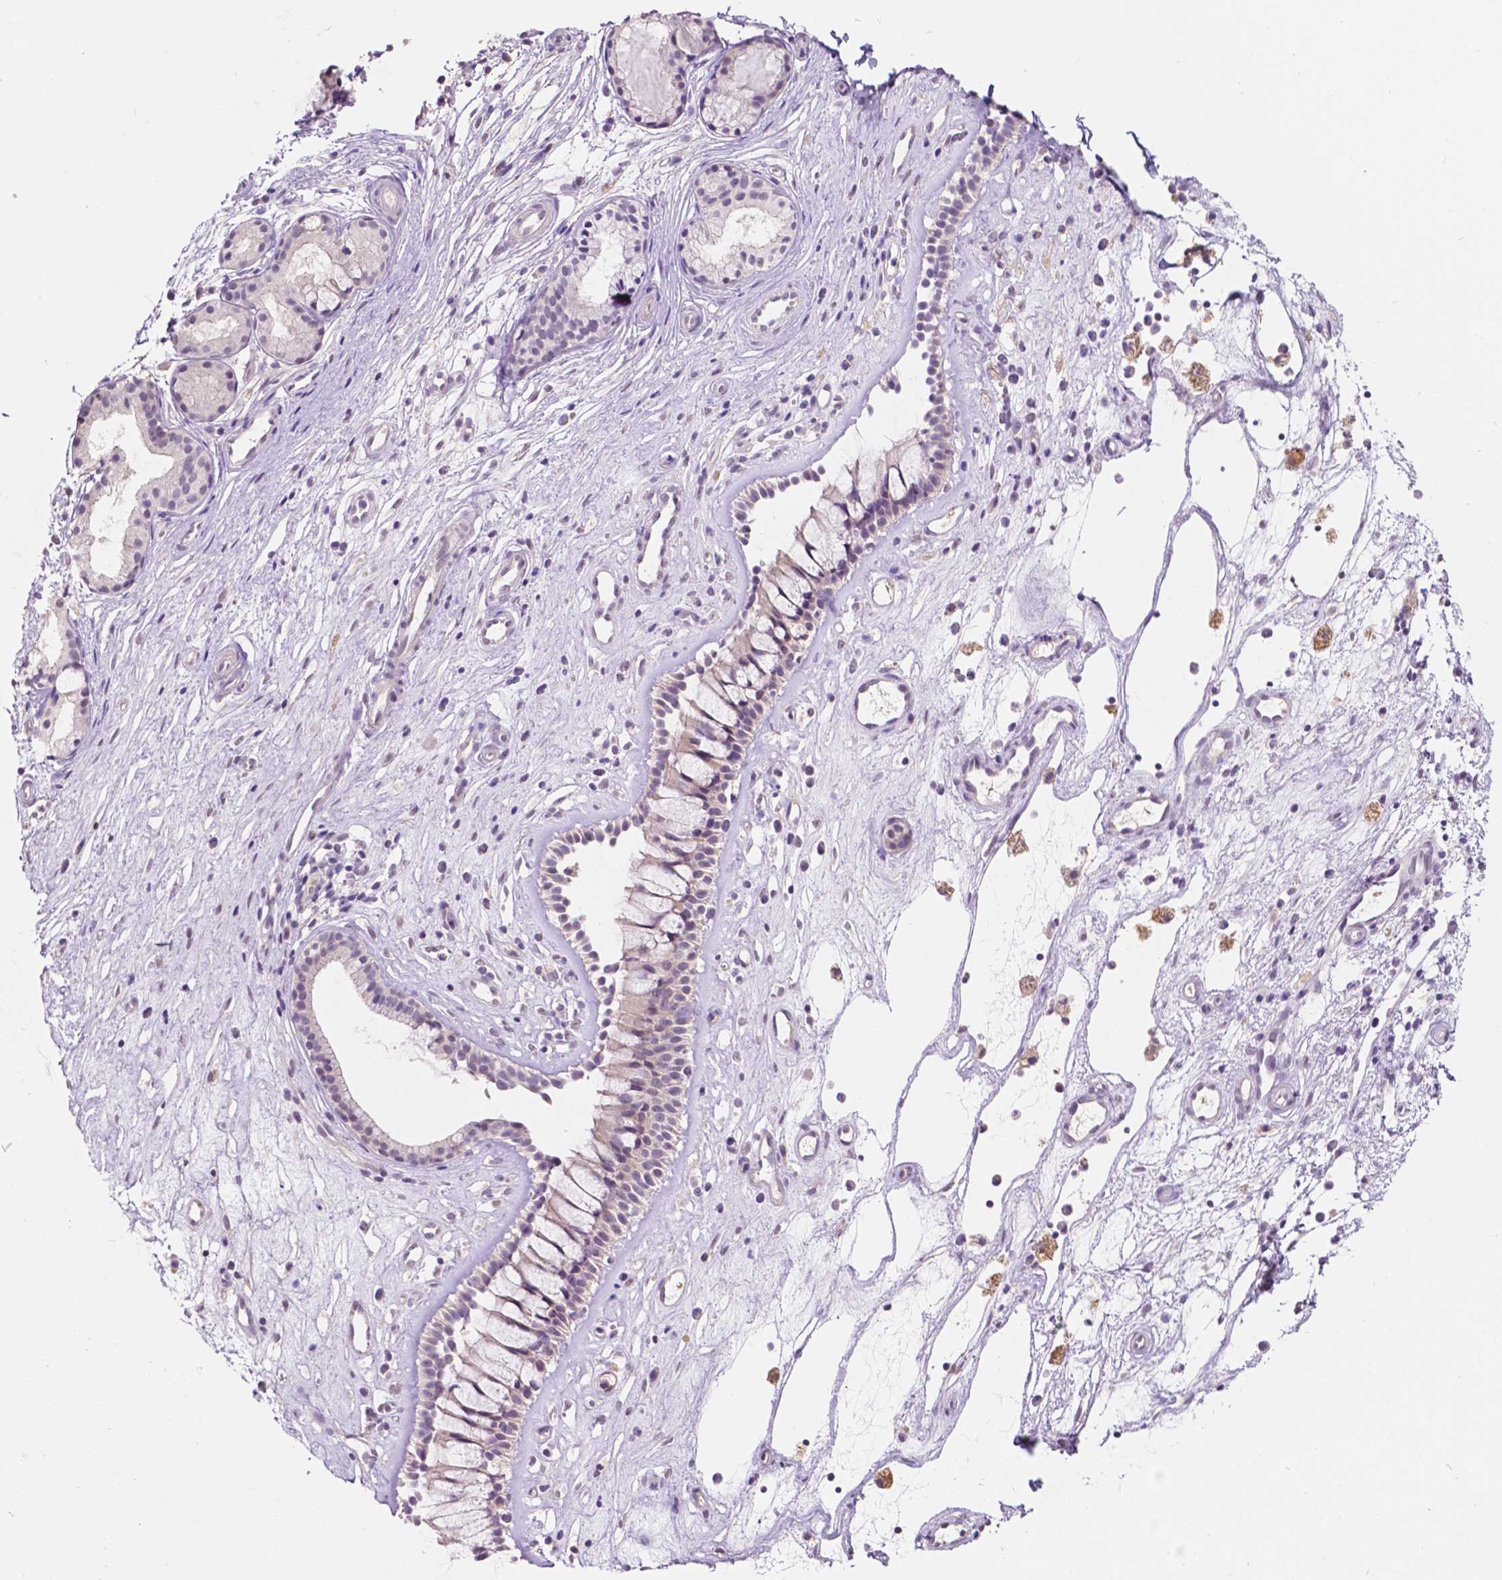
{"staining": {"intensity": "negative", "quantity": "none", "location": "none"}, "tissue": "nasopharynx", "cell_type": "Respiratory epithelial cells", "image_type": "normal", "snomed": [{"axis": "morphology", "description": "Normal tissue, NOS"}, {"axis": "topography", "description": "Nasopharynx"}], "caption": "IHC micrograph of unremarkable nasopharynx: human nasopharynx stained with DAB (3,3'-diaminobenzidine) exhibits no significant protein staining in respiratory epithelial cells.", "gene": "TM6SF2", "patient": {"sex": "female", "age": 52}}